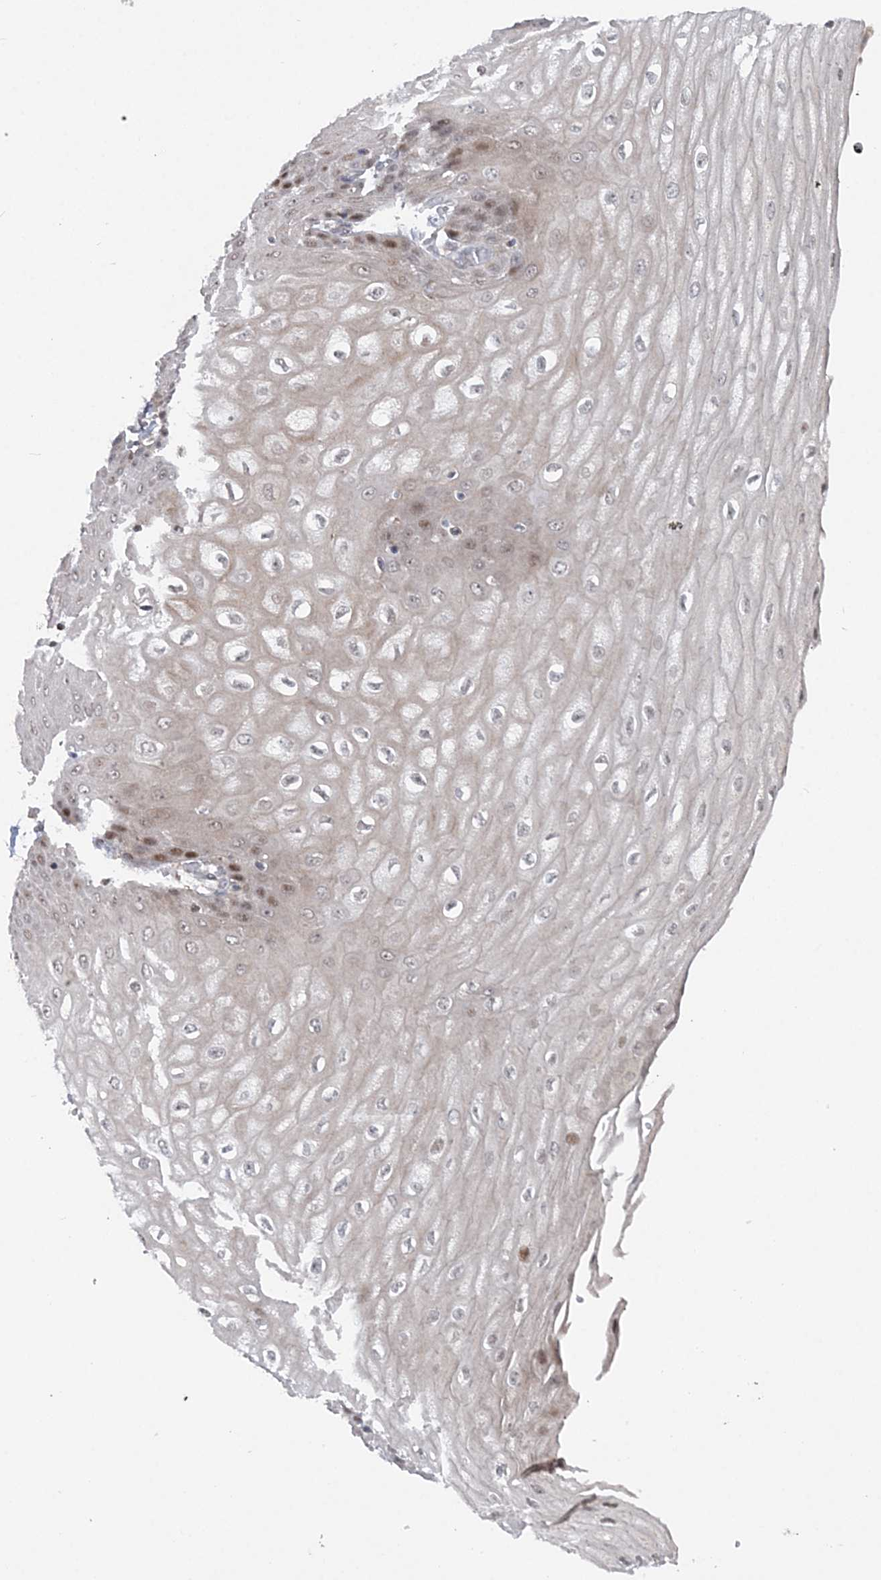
{"staining": {"intensity": "moderate", "quantity": "25%-75%", "location": "cytoplasmic/membranous,nuclear"}, "tissue": "esophagus", "cell_type": "Squamous epithelial cells", "image_type": "normal", "snomed": [{"axis": "morphology", "description": "Normal tissue, NOS"}, {"axis": "topography", "description": "Esophagus"}], "caption": "Immunohistochemistry (DAB (3,3'-diaminobenzidine)) staining of normal esophagus demonstrates moderate cytoplasmic/membranous,nuclear protein positivity in approximately 25%-75% of squamous epithelial cells. The staining is performed using DAB brown chromogen to label protein expression. The nuclei are counter-stained blue using hematoxylin.", "gene": "MMADHC", "patient": {"sex": "male", "age": 60}}